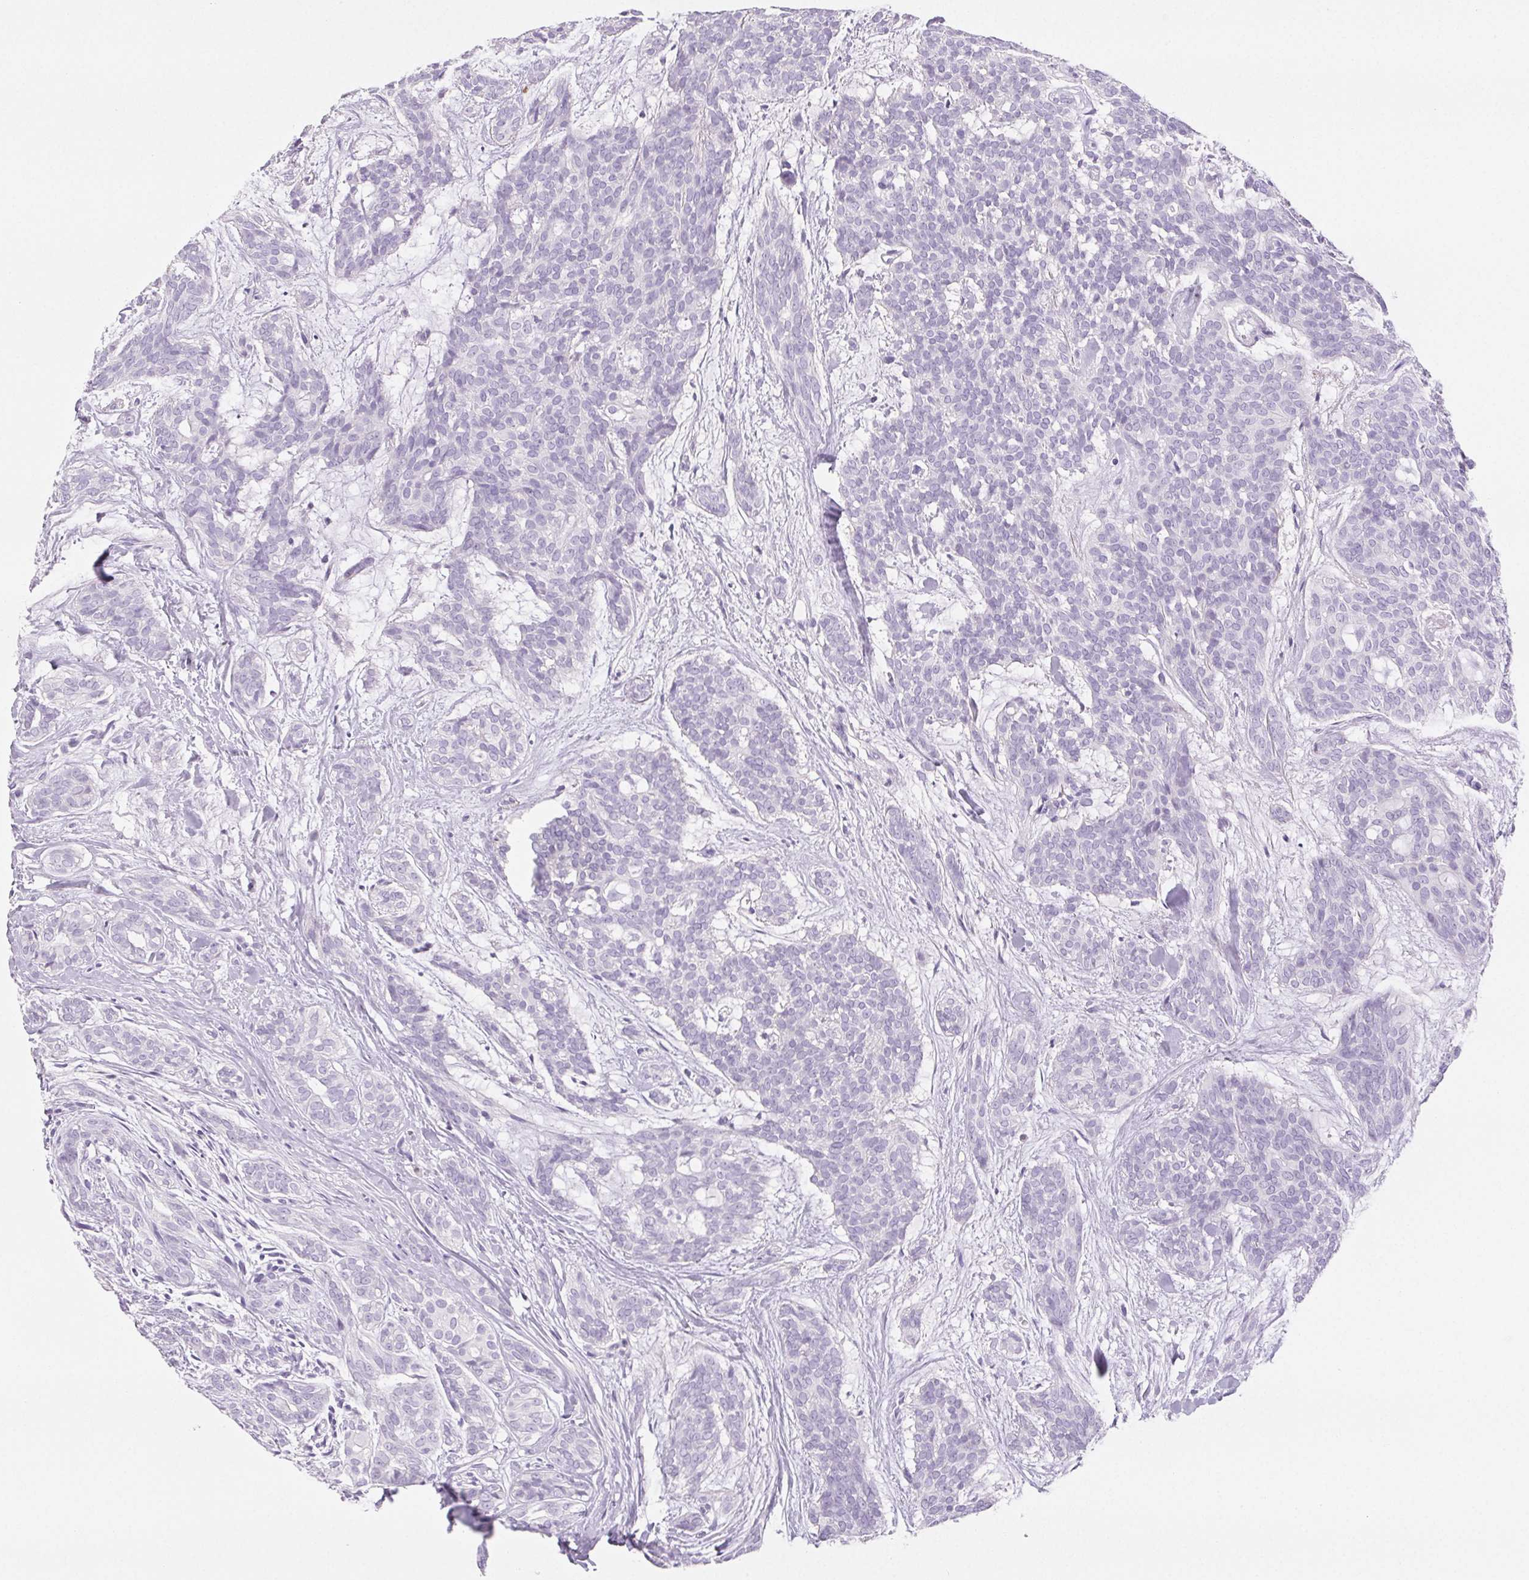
{"staining": {"intensity": "negative", "quantity": "none", "location": "none"}, "tissue": "head and neck cancer", "cell_type": "Tumor cells", "image_type": "cancer", "snomed": [{"axis": "morphology", "description": "Adenocarcinoma, NOS"}, {"axis": "topography", "description": "Head-Neck"}], "caption": "High power microscopy micrograph of an immunohistochemistry (IHC) image of adenocarcinoma (head and neck), revealing no significant positivity in tumor cells. (DAB (3,3'-diaminobenzidine) immunohistochemistry (IHC) visualized using brightfield microscopy, high magnification).", "gene": "BEND2", "patient": {"sex": "male", "age": 66}}